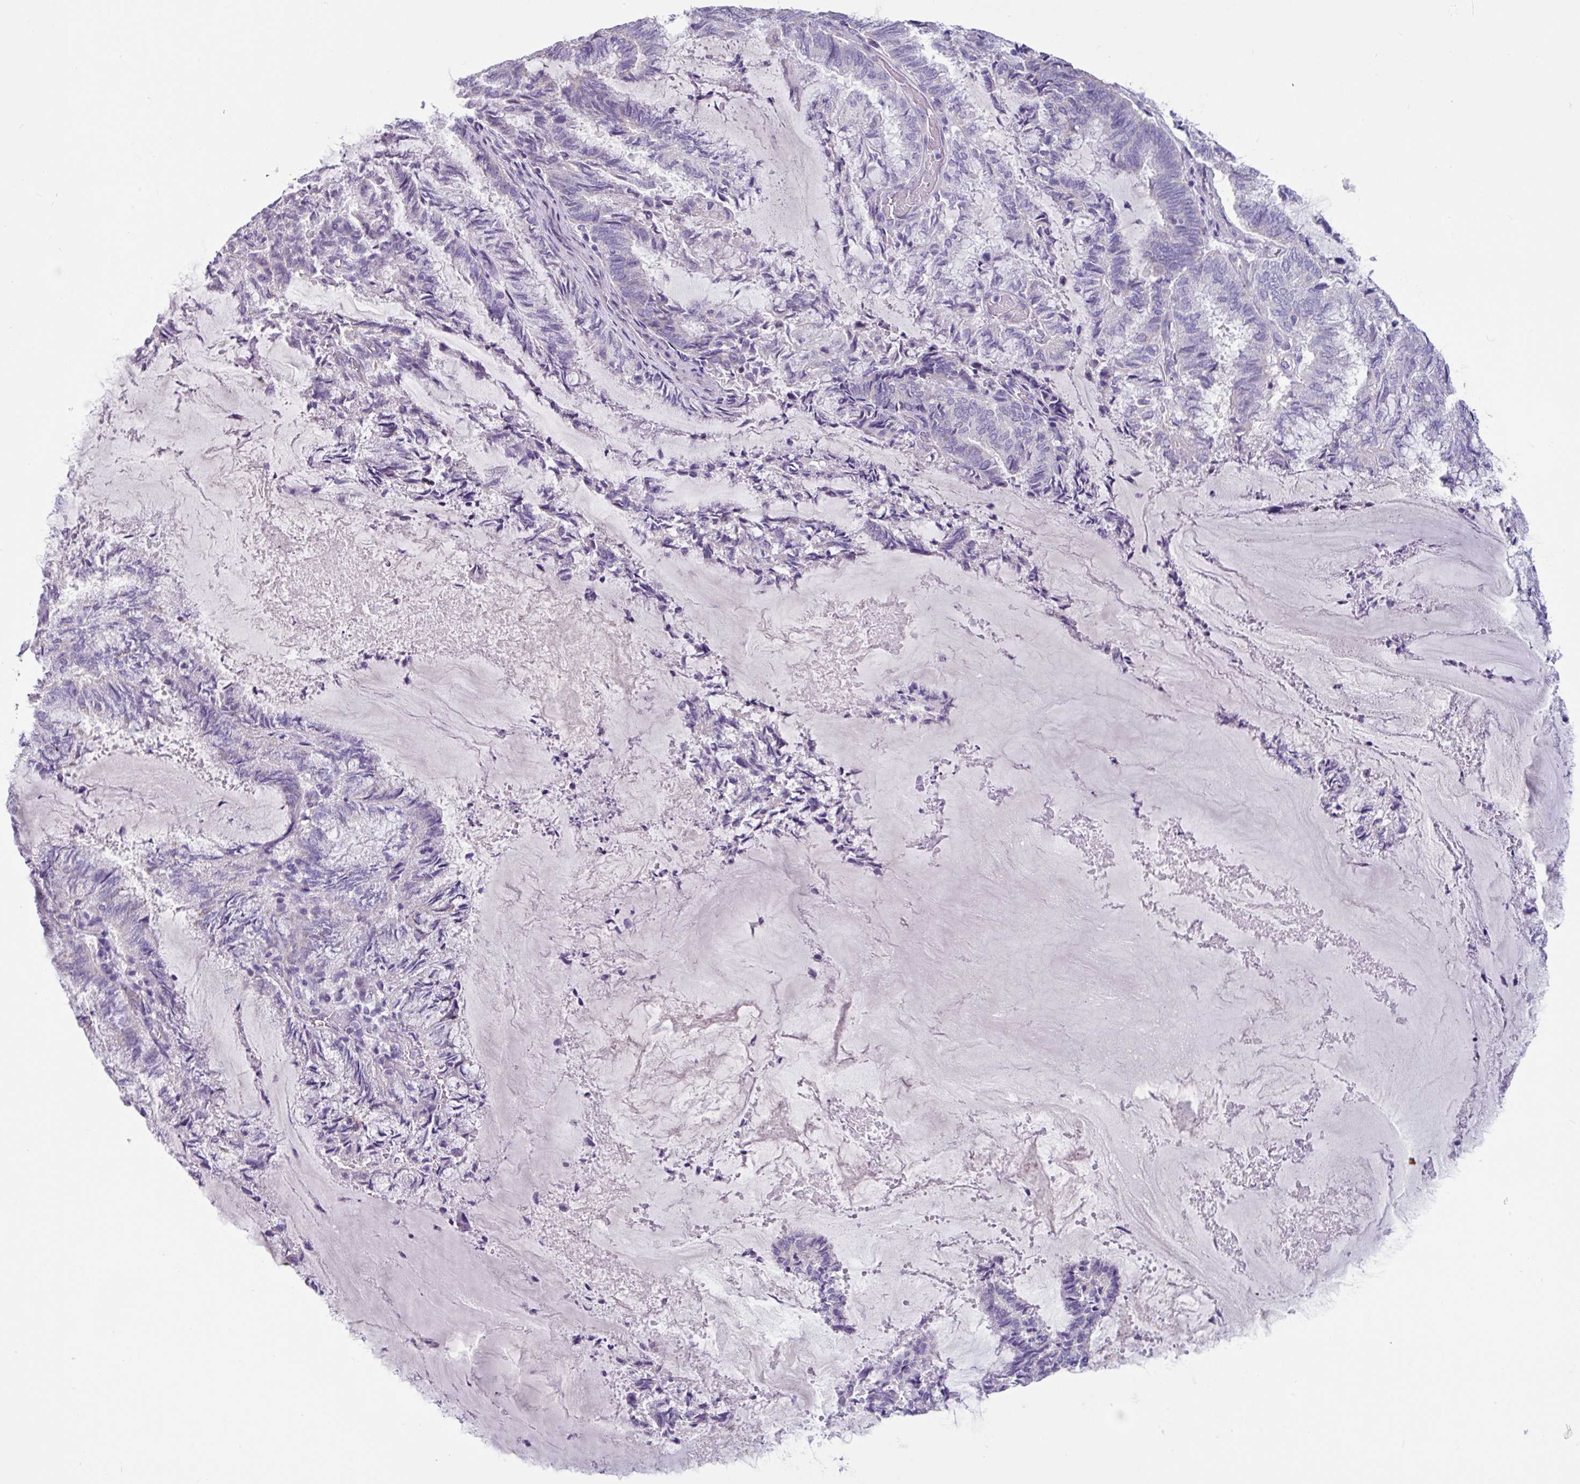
{"staining": {"intensity": "negative", "quantity": "none", "location": "none"}, "tissue": "endometrial cancer", "cell_type": "Tumor cells", "image_type": "cancer", "snomed": [{"axis": "morphology", "description": "Adenocarcinoma, NOS"}, {"axis": "topography", "description": "Endometrium"}], "caption": "Protein analysis of endometrial adenocarcinoma shows no significant staining in tumor cells. (DAB (3,3'-diaminobenzidine) immunohistochemistry visualized using brightfield microscopy, high magnification).", "gene": "OTX1", "patient": {"sex": "female", "age": 80}}